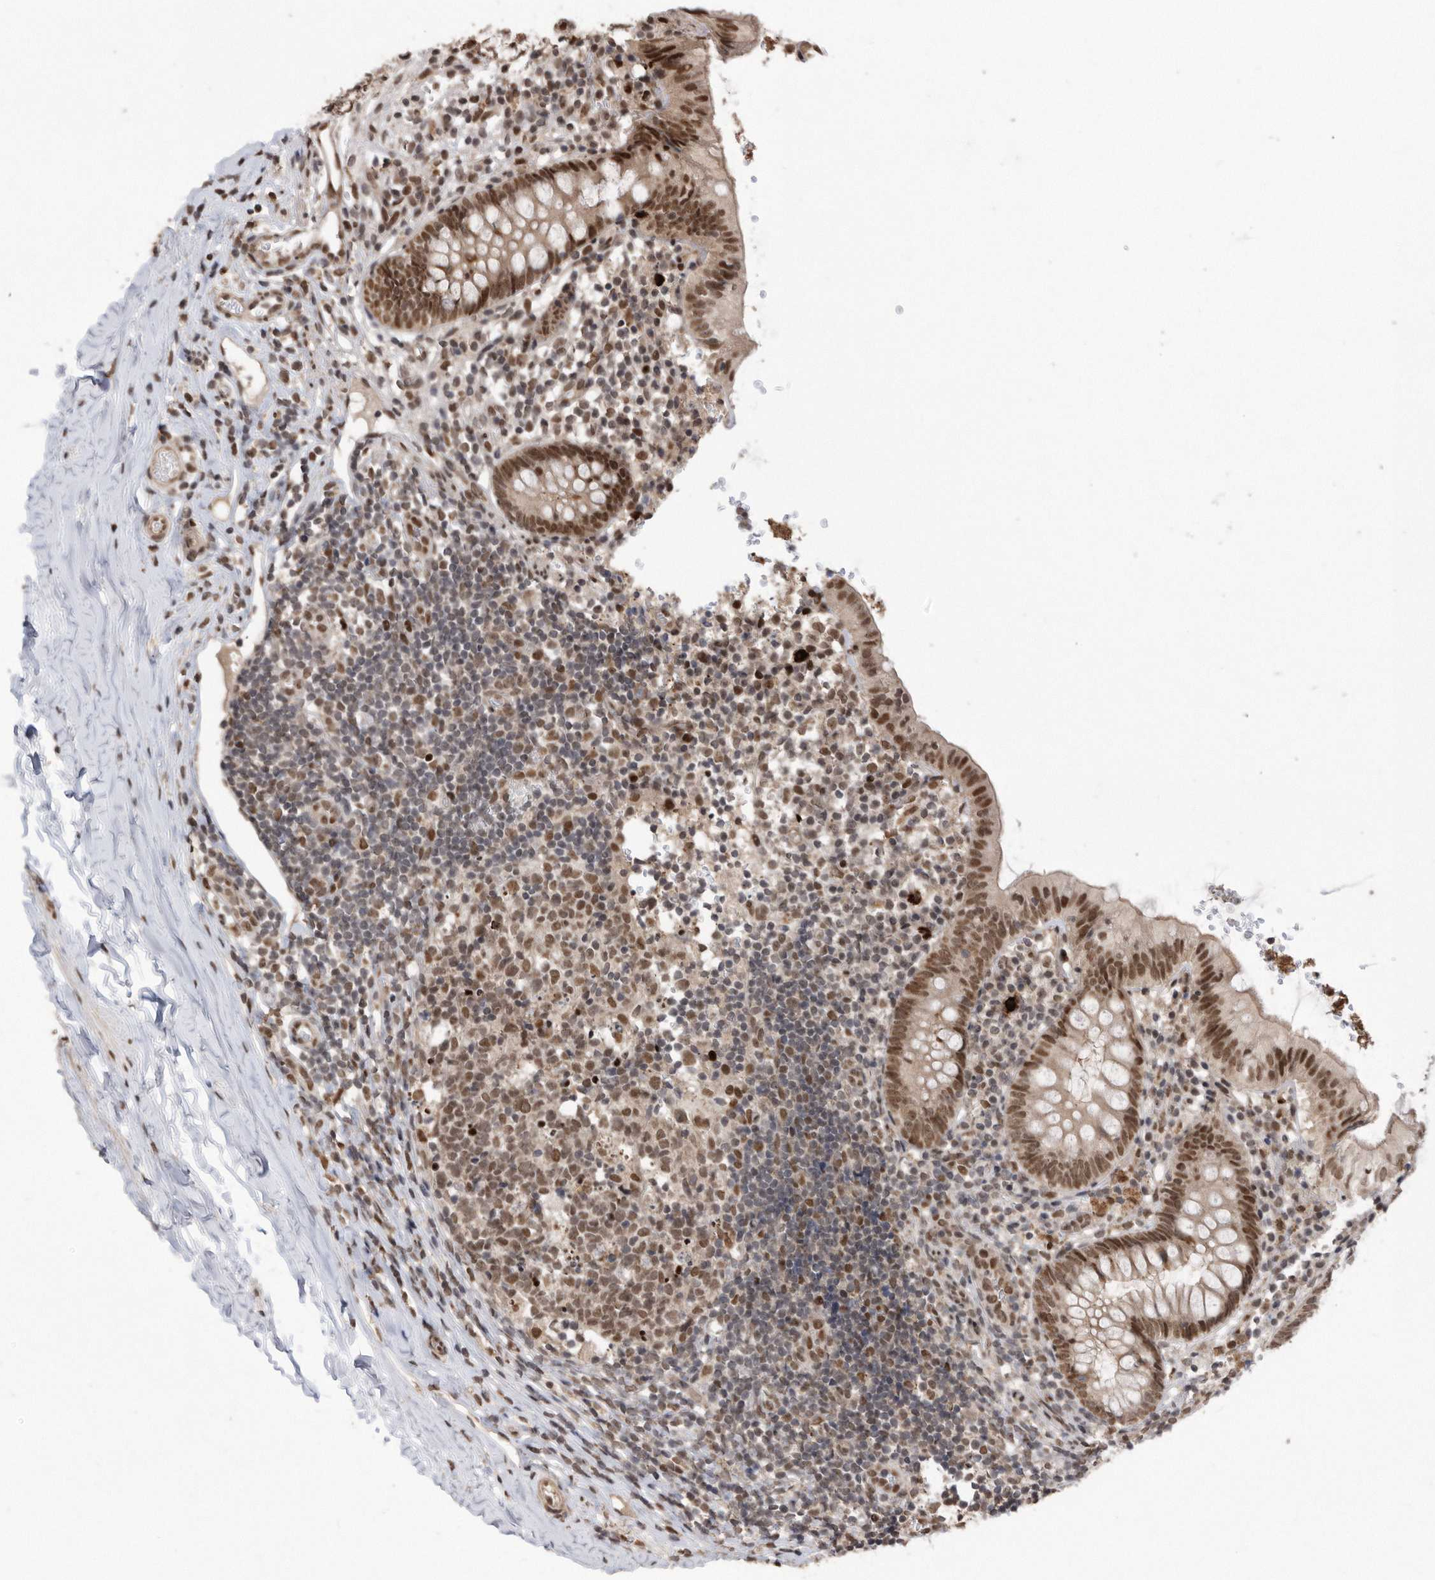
{"staining": {"intensity": "moderate", "quantity": ">75%", "location": "nuclear"}, "tissue": "appendix", "cell_type": "Glandular cells", "image_type": "normal", "snomed": [{"axis": "morphology", "description": "Normal tissue, NOS"}, {"axis": "topography", "description": "Appendix"}], "caption": "IHC micrograph of unremarkable human appendix stained for a protein (brown), which shows medium levels of moderate nuclear positivity in about >75% of glandular cells.", "gene": "TDRD3", "patient": {"sex": "male", "age": 8}}